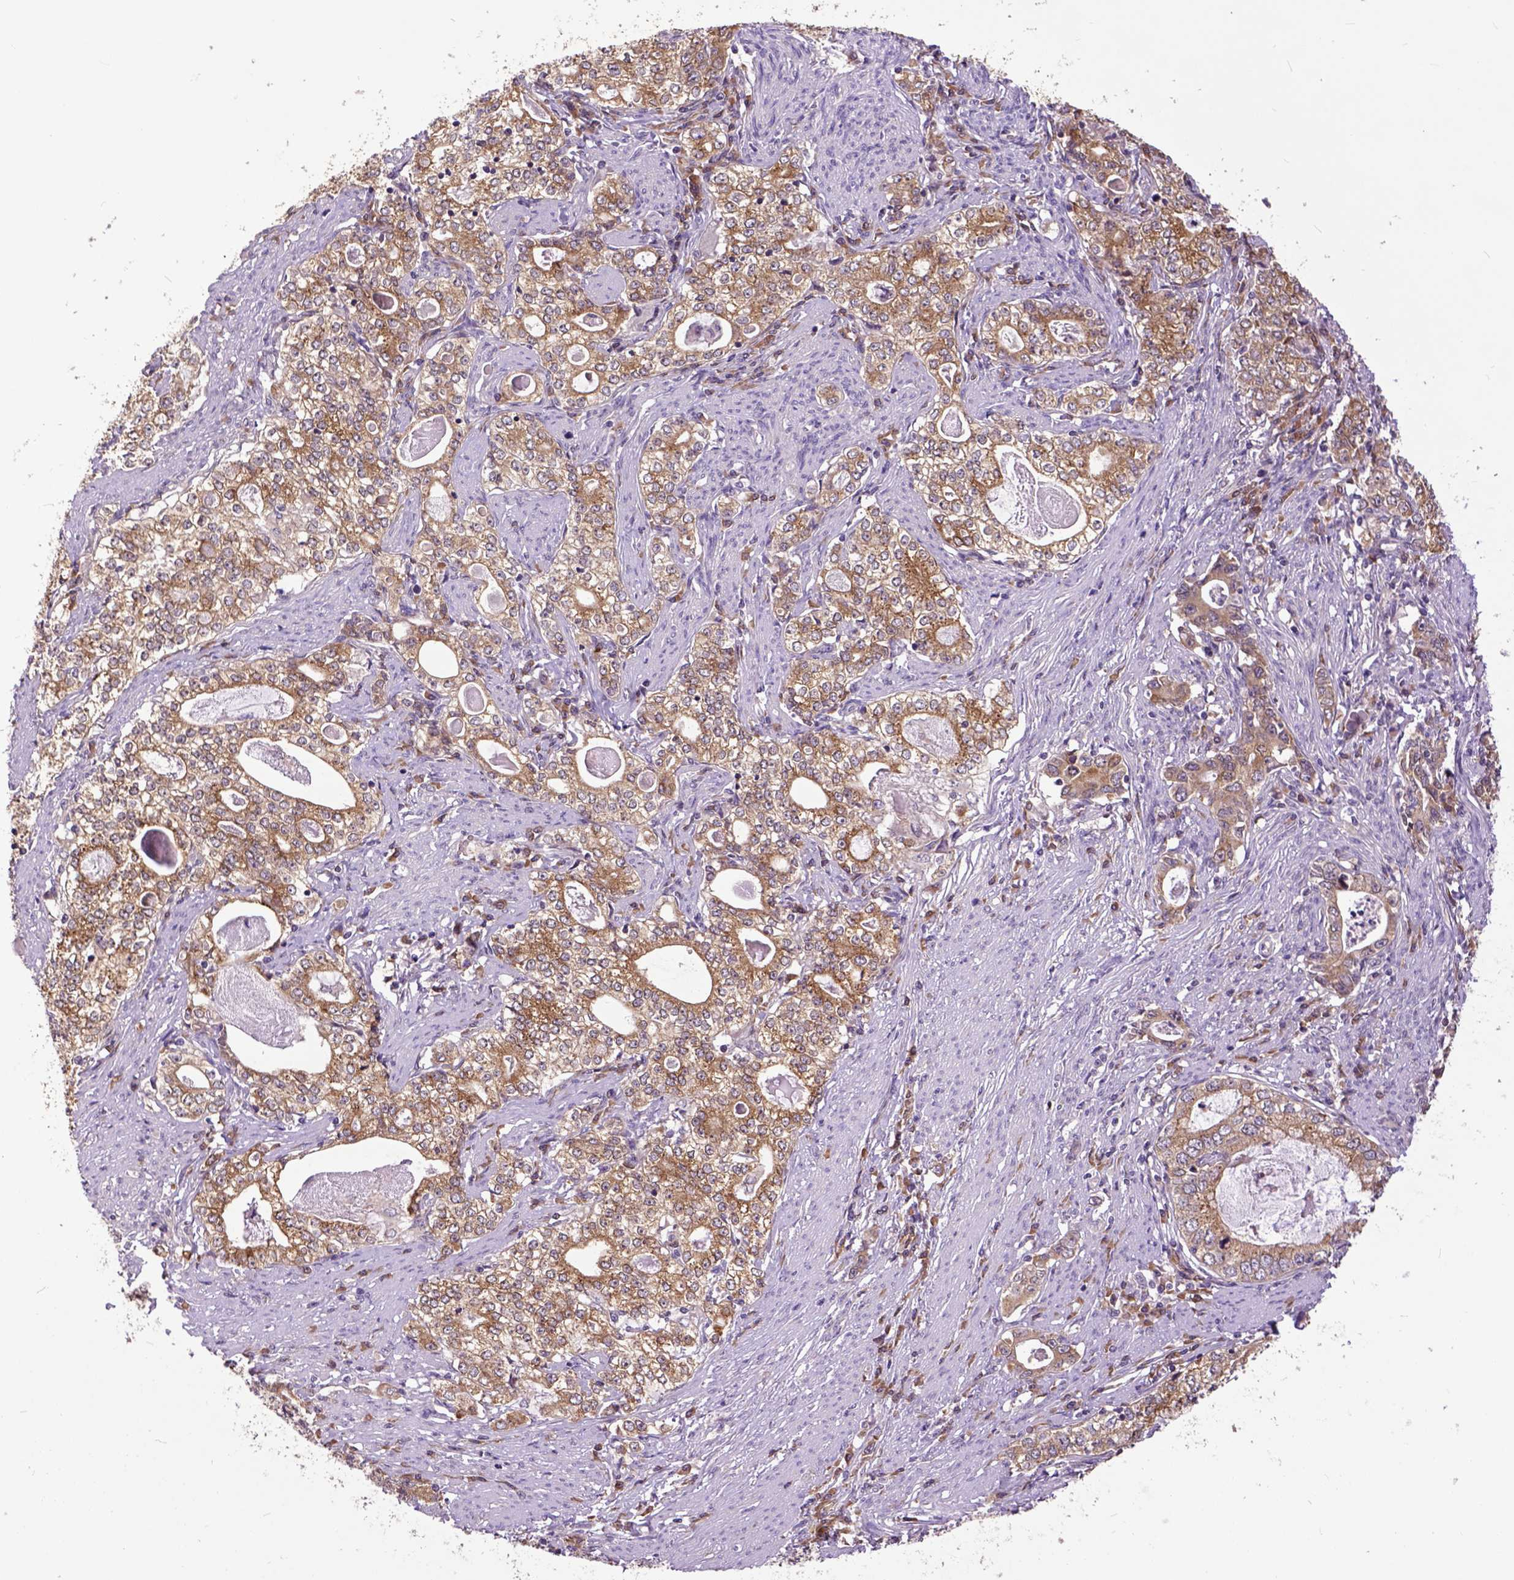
{"staining": {"intensity": "moderate", "quantity": ">75%", "location": "cytoplasmic/membranous"}, "tissue": "stomach cancer", "cell_type": "Tumor cells", "image_type": "cancer", "snomed": [{"axis": "morphology", "description": "Adenocarcinoma, NOS"}, {"axis": "topography", "description": "Stomach, lower"}], "caption": "About >75% of tumor cells in human stomach cancer (adenocarcinoma) exhibit moderate cytoplasmic/membranous protein expression as visualized by brown immunohistochemical staining.", "gene": "ARL1", "patient": {"sex": "female", "age": 72}}